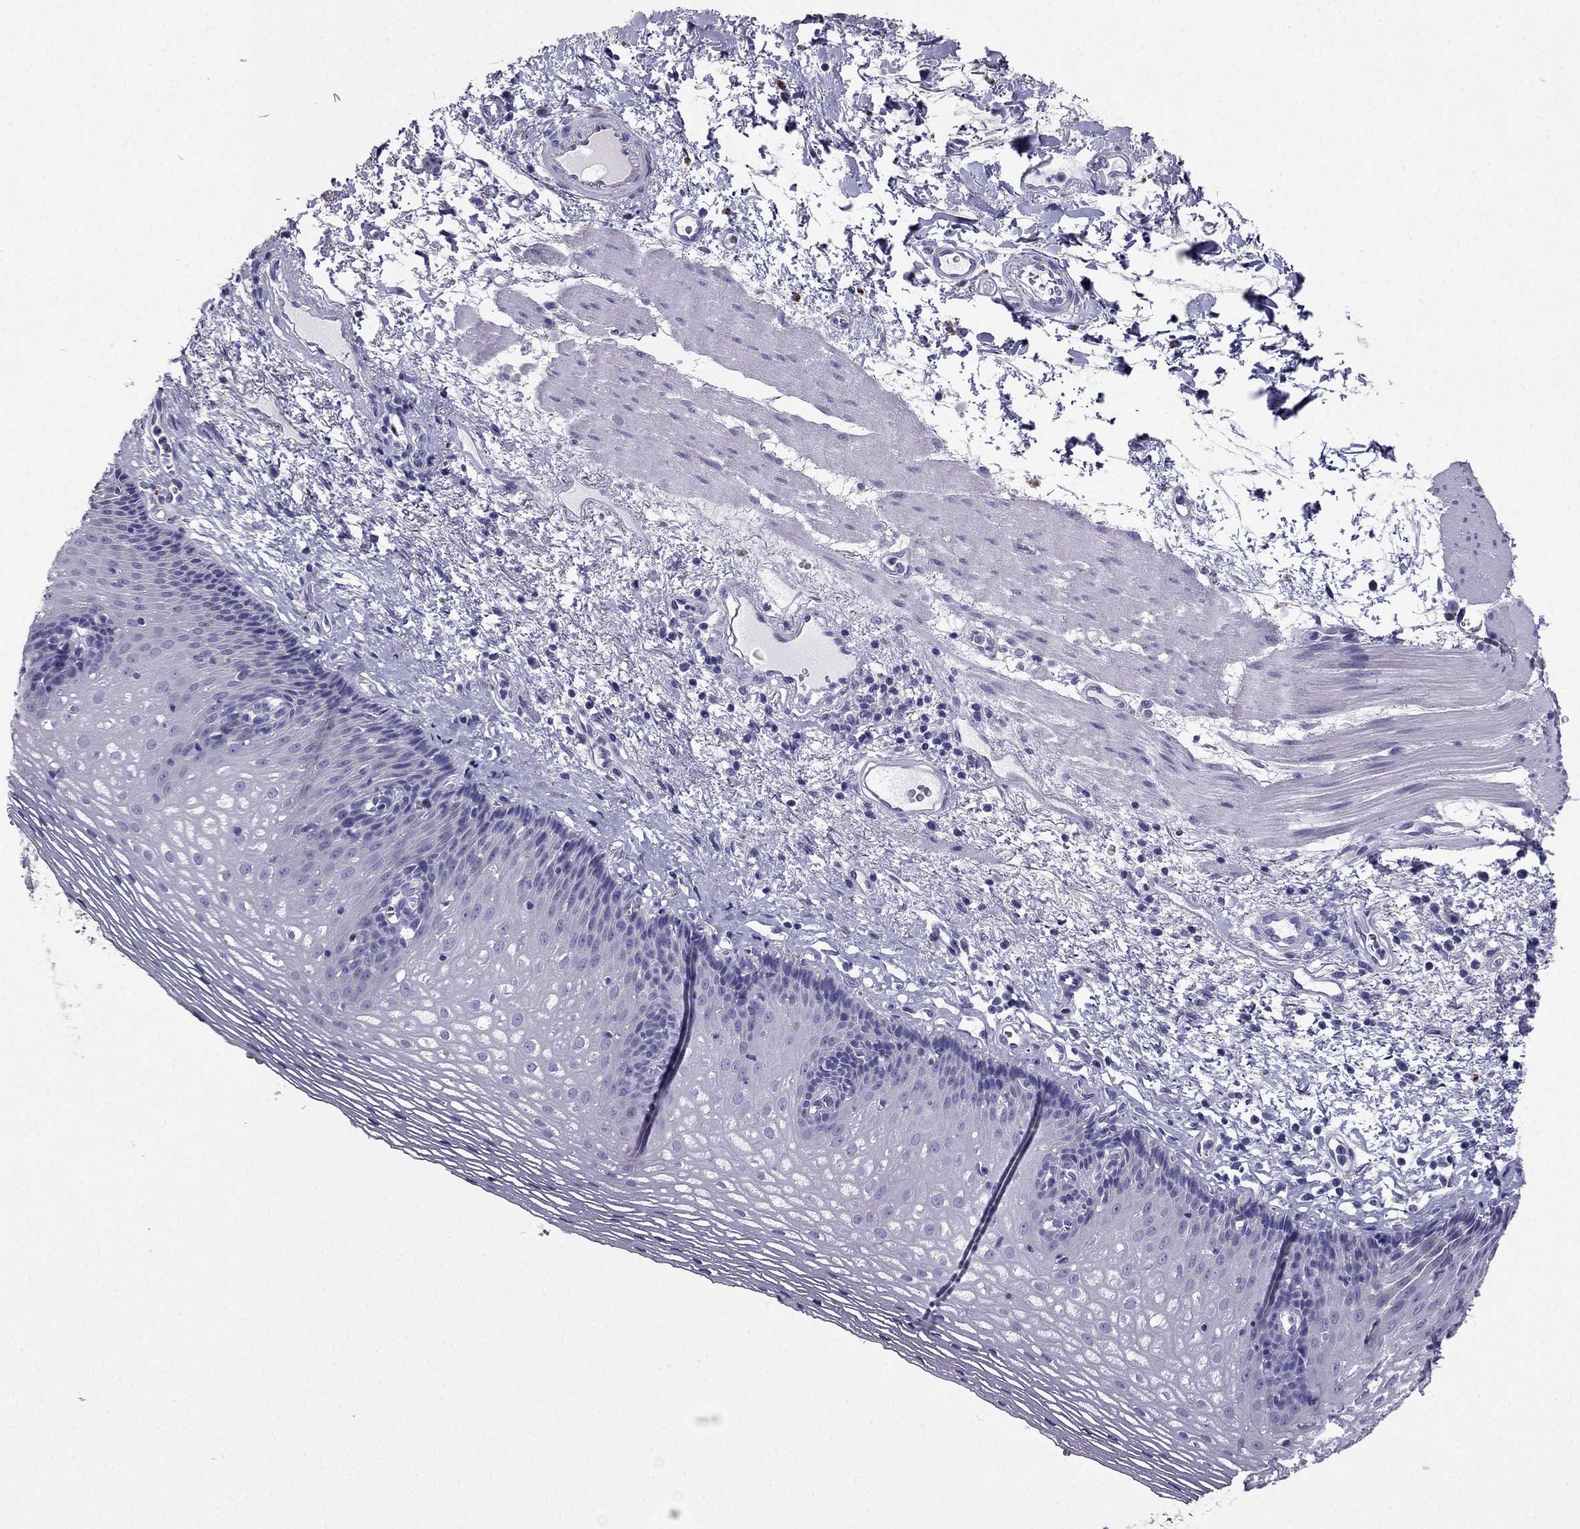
{"staining": {"intensity": "negative", "quantity": "none", "location": "none"}, "tissue": "esophagus", "cell_type": "Squamous epithelial cells", "image_type": "normal", "snomed": [{"axis": "morphology", "description": "Normal tissue, NOS"}, {"axis": "topography", "description": "Esophagus"}], "caption": "Unremarkable esophagus was stained to show a protein in brown. There is no significant positivity in squamous epithelial cells. Brightfield microscopy of IHC stained with DAB (brown) and hematoxylin (blue), captured at high magnification.", "gene": "PTH", "patient": {"sex": "male", "age": 76}}